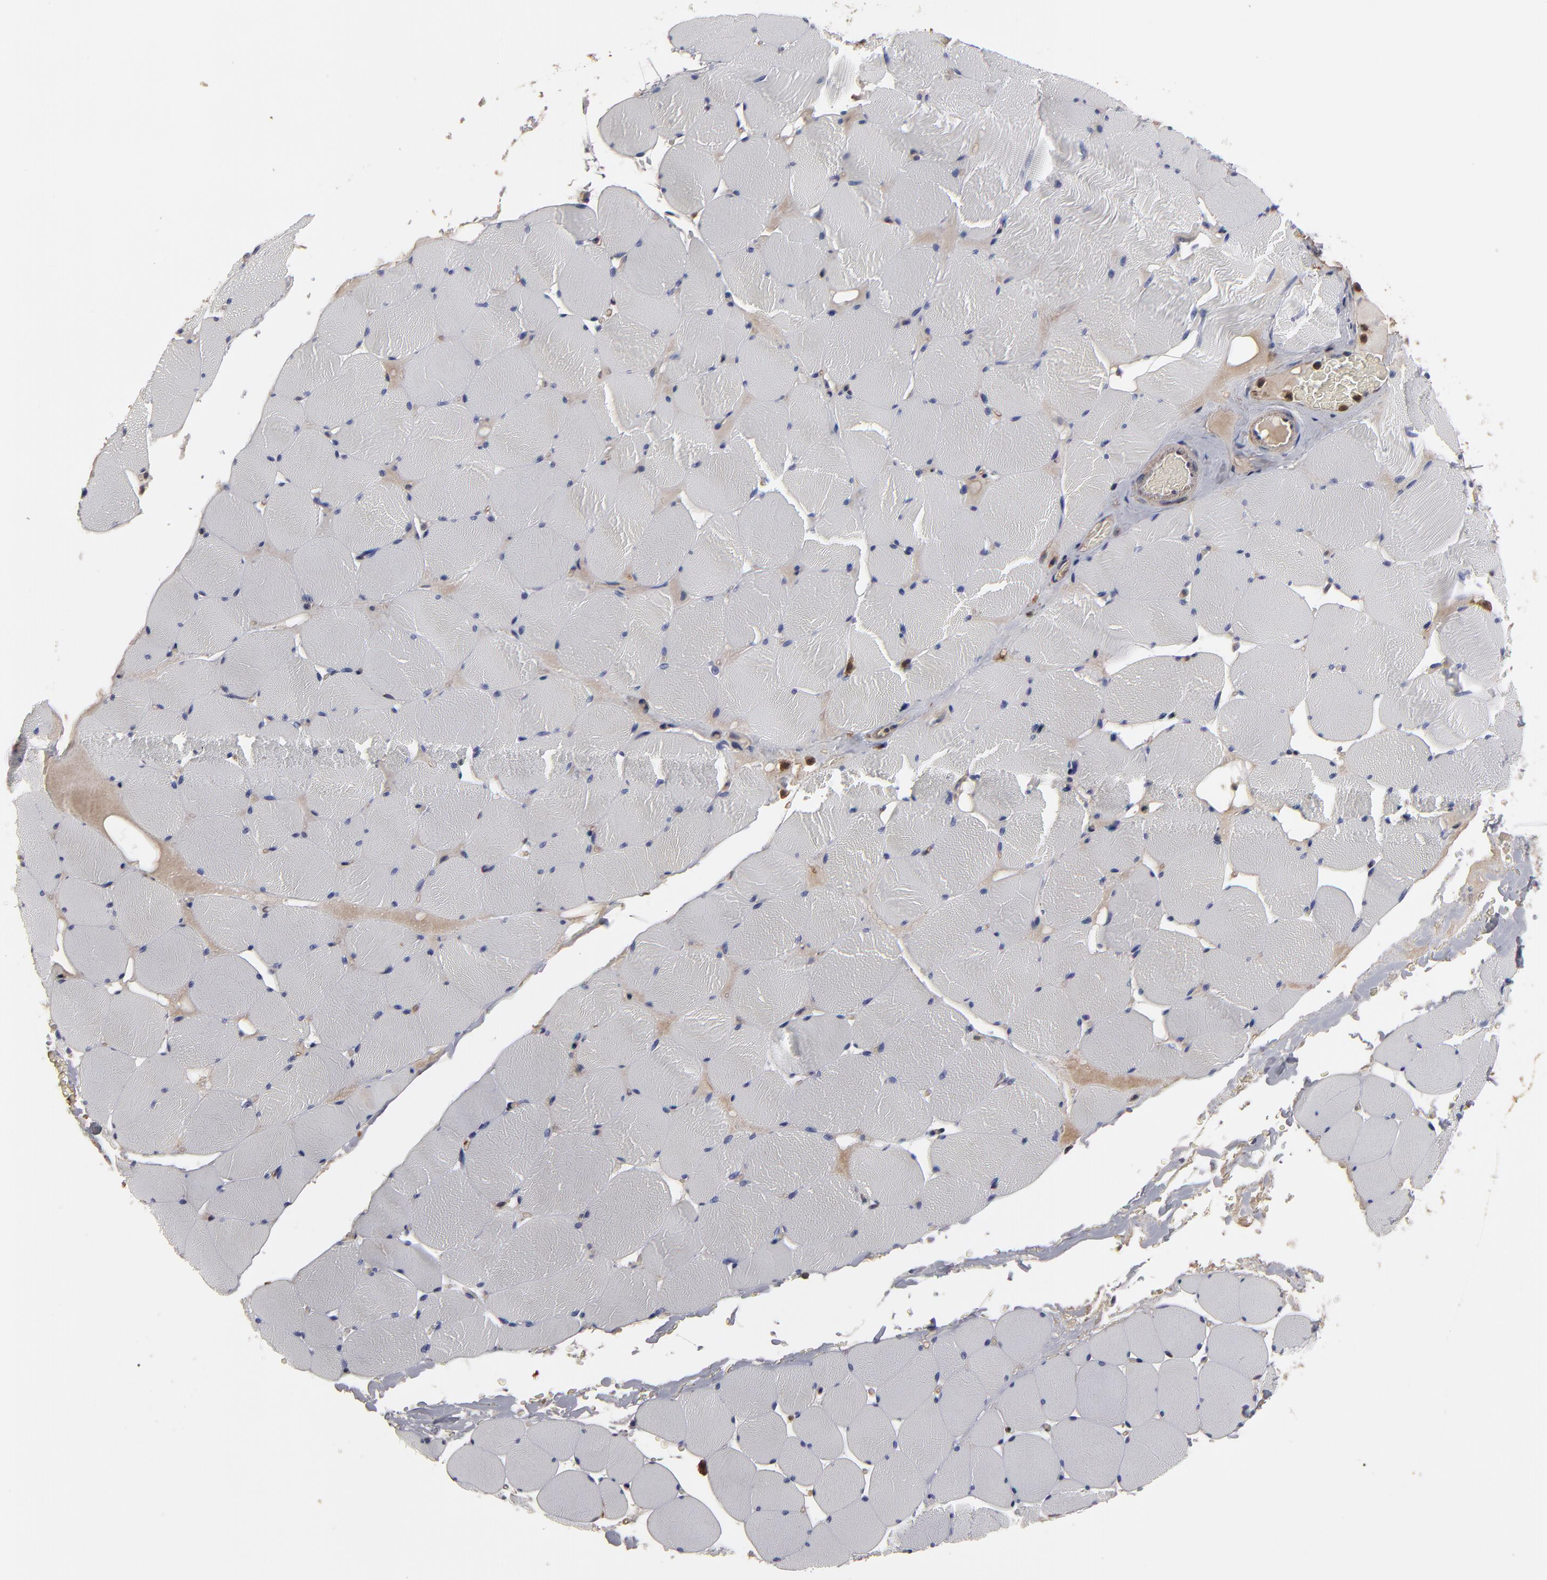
{"staining": {"intensity": "negative", "quantity": "none", "location": "none"}, "tissue": "skeletal muscle", "cell_type": "Myocytes", "image_type": "normal", "snomed": [{"axis": "morphology", "description": "Normal tissue, NOS"}, {"axis": "topography", "description": "Skeletal muscle"}], "caption": "DAB (3,3'-diaminobenzidine) immunohistochemical staining of unremarkable human skeletal muscle shows no significant staining in myocytes. (Stains: DAB immunohistochemistry with hematoxylin counter stain, Microscopy: brightfield microscopy at high magnification).", "gene": "RO60", "patient": {"sex": "male", "age": 62}}